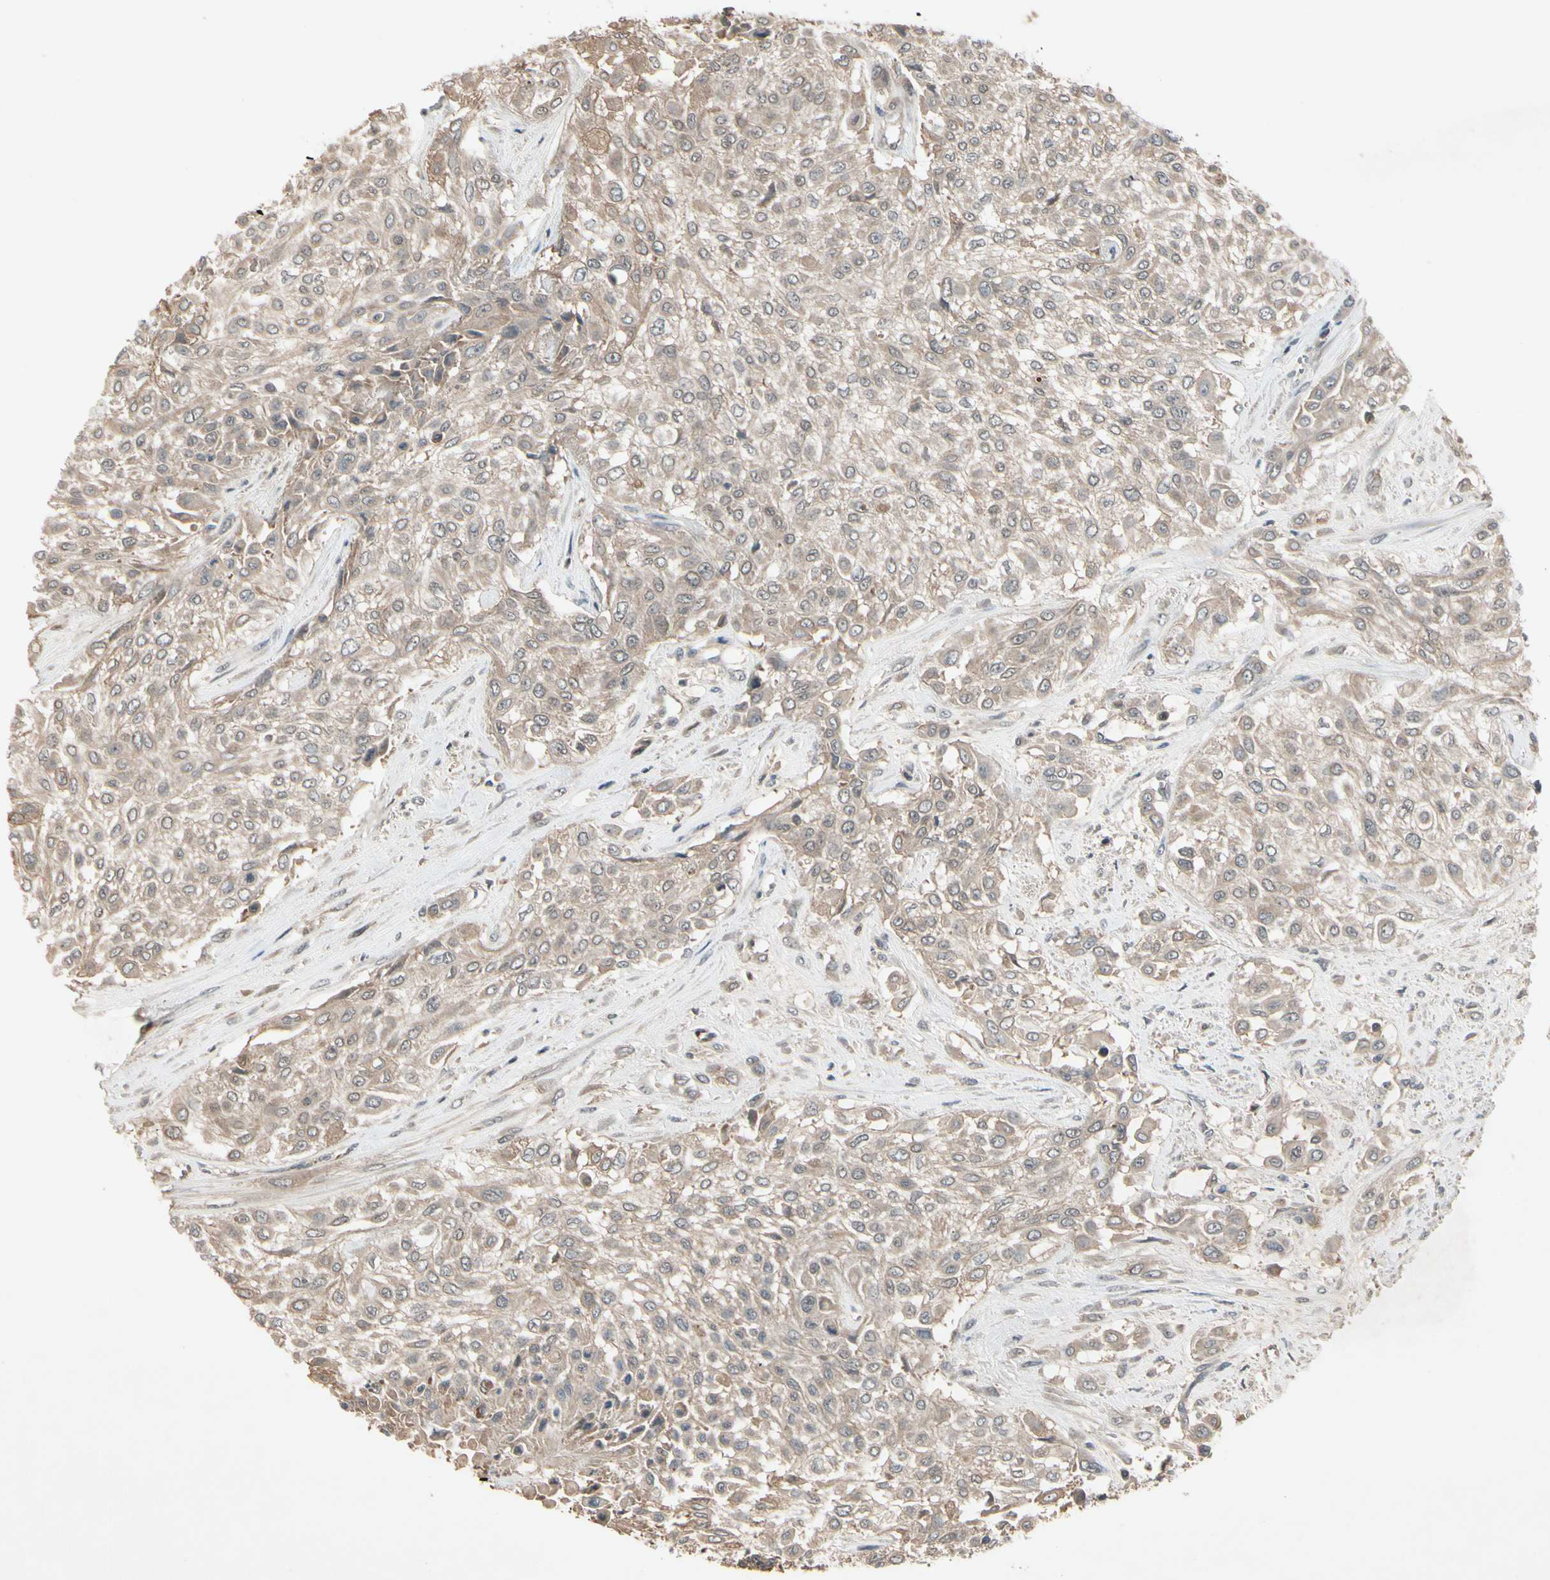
{"staining": {"intensity": "moderate", "quantity": ">75%", "location": "cytoplasmic/membranous"}, "tissue": "urothelial cancer", "cell_type": "Tumor cells", "image_type": "cancer", "snomed": [{"axis": "morphology", "description": "Urothelial carcinoma, High grade"}, {"axis": "topography", "description": "Urinary bladder"}], "caption": "Urothelial carcinoma (high-grade) stained for a protein exhibits moderate cytoplasmic/membranous positivity in tumor cells.", "gene": "NSF", "patient": {"sex": "male", "age": 57}}